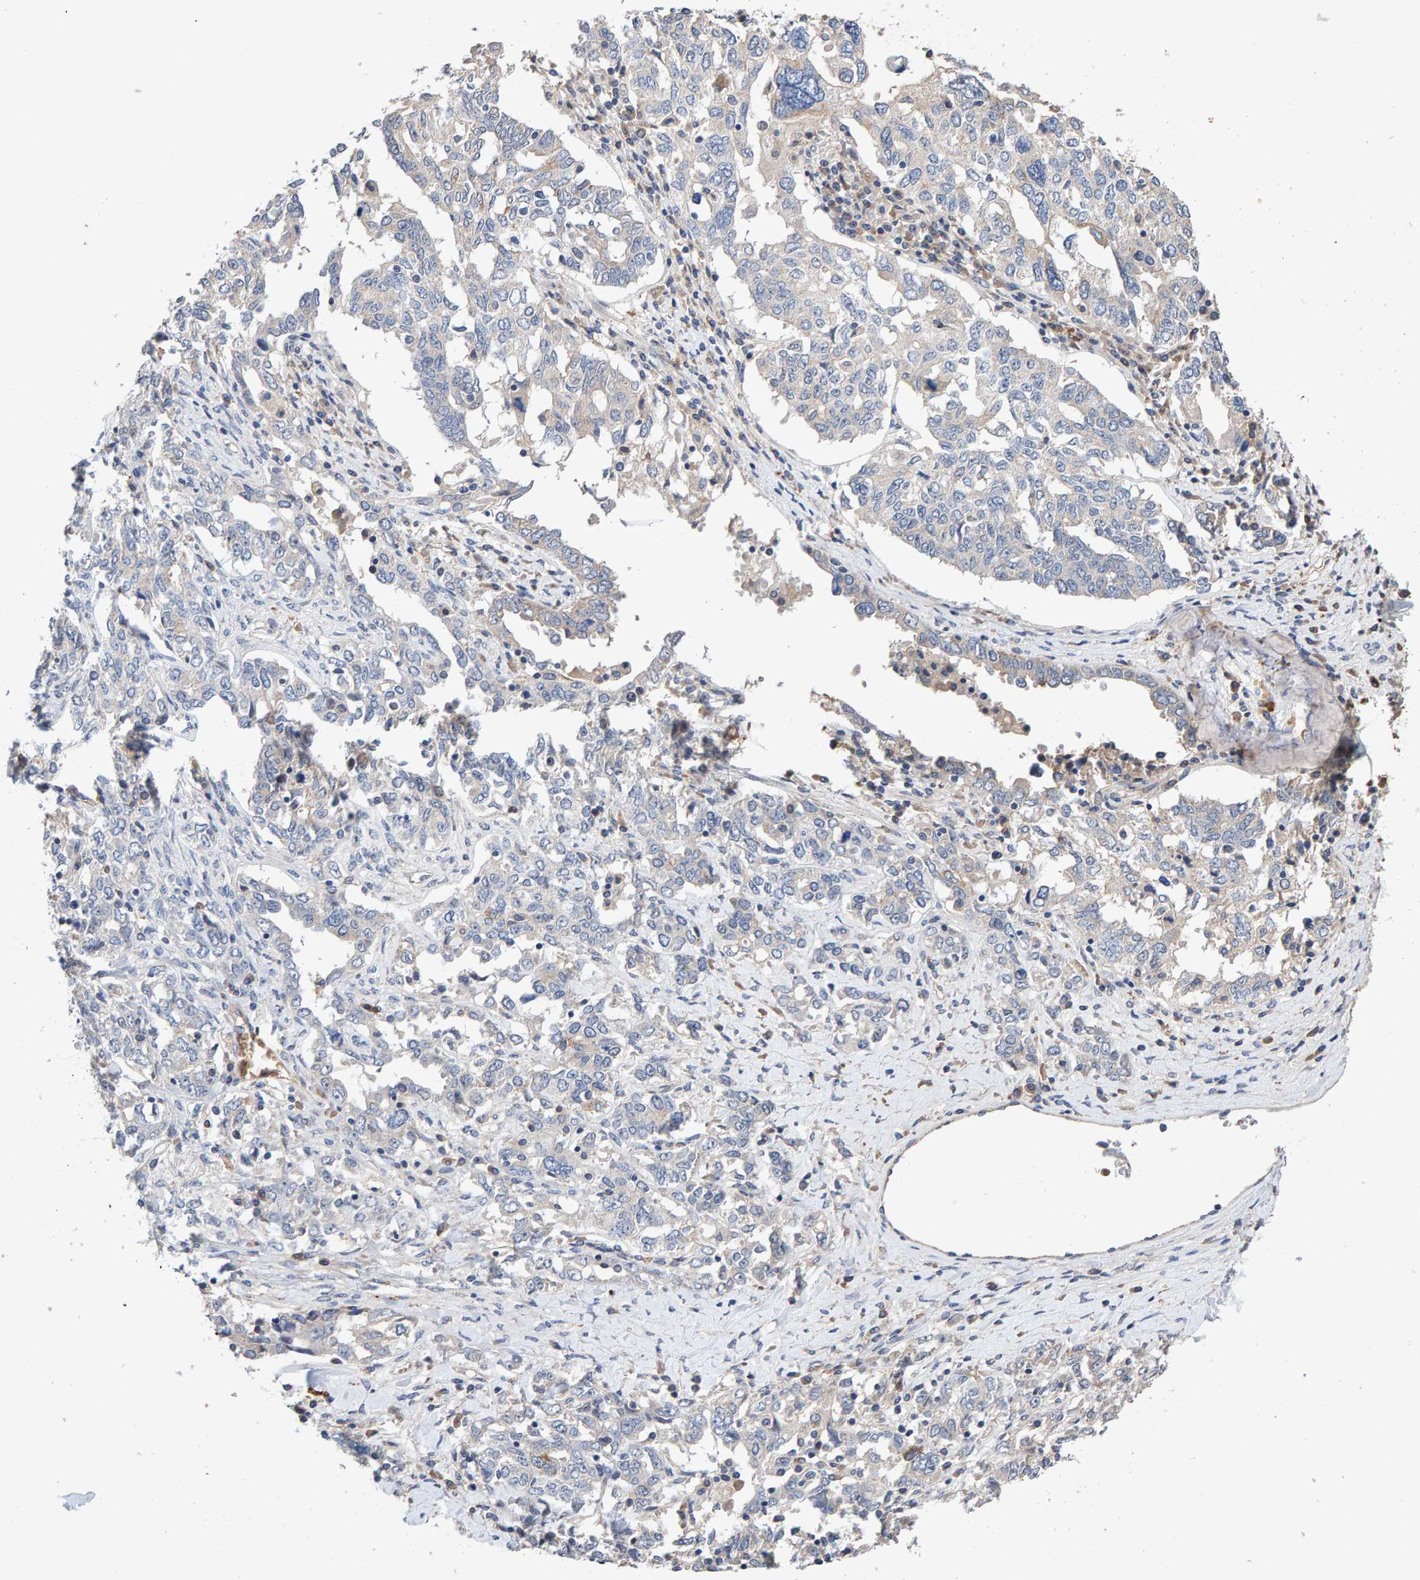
{"staining": {"intensity": "negative", "quantity": "none", "location": "none"}, "tissue": "ovarian cancer", "cell_type": "Tumor cells", "image_type": "cancer", "snomed": [{"axis": "morphology", "description": "Carcinoma, endometroid"}, {"axis": "topography", "description": "Ovary"}], "caption": "Tumor cells show no significant protein positivity in ovarian cancer (endometroid carcinoma).", "gene": "EFR3A", "patient": {"sex": "female", "age": 62}}